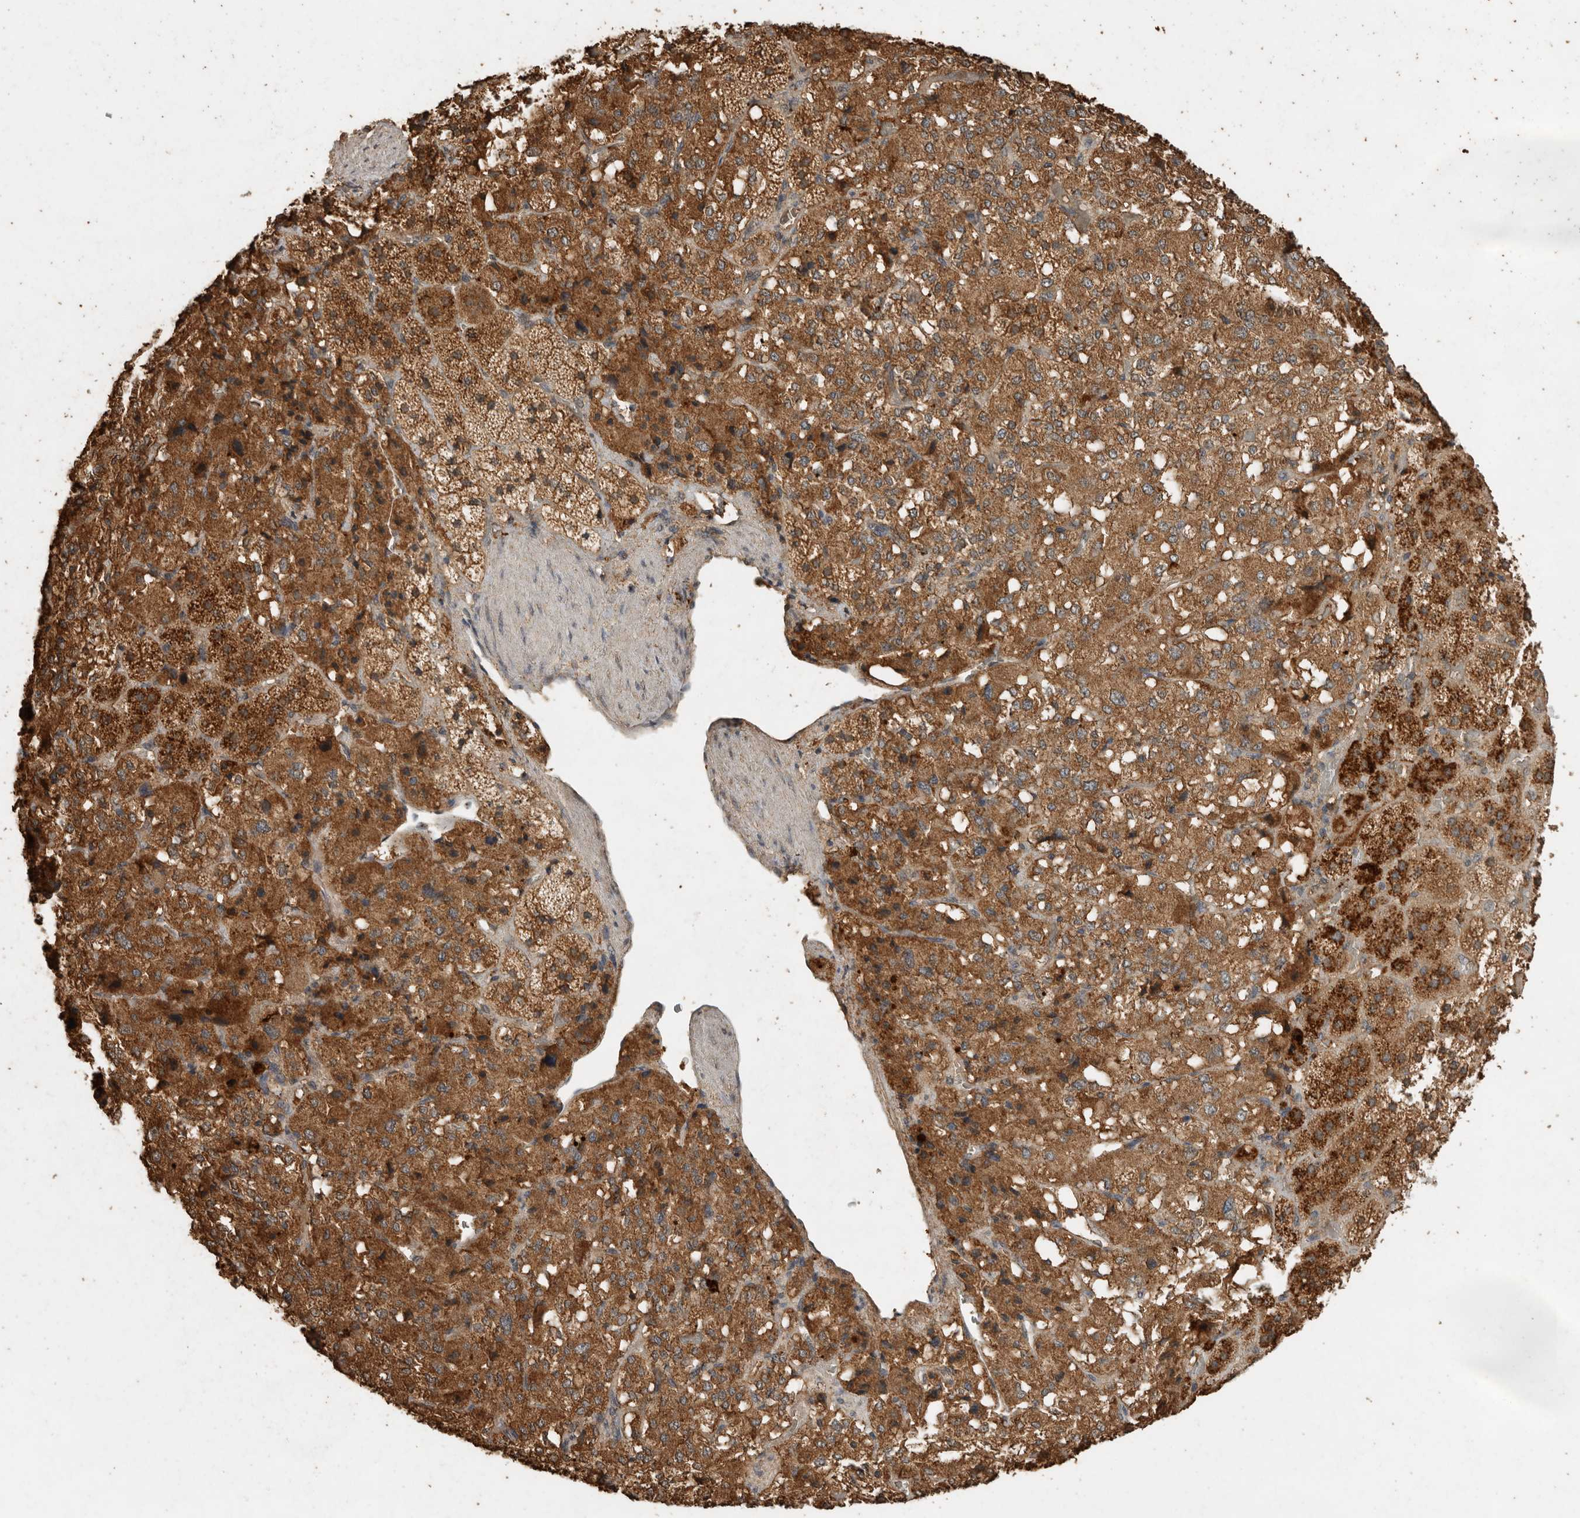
{"staining": {"intensity": "strong", "quantity": ">75%", "location": "cytoplasmic/membranous"}, "tissue": "adrenal gland", "cell_type": "Glandular cells", "image_type": "normal", "snomed": [{"axis": "morphology", "description": "Normal tissue, NOS"}, {"axis": "topography", "description": "Adrenal gland"}], "caption": "Protein positivity by immunohistochemistry (IHC) reveals strong cytoplasmic/membranous expression in approximately >75% of glandular cells in unremarkable adrenal gland. The protein of interest is stained brown, and the nuclei are stained in blue (DAB IHC with brightfield microscopy, high magnification).", "gene": "CTF1", "patient": {"sex": "female", "age": 44}}